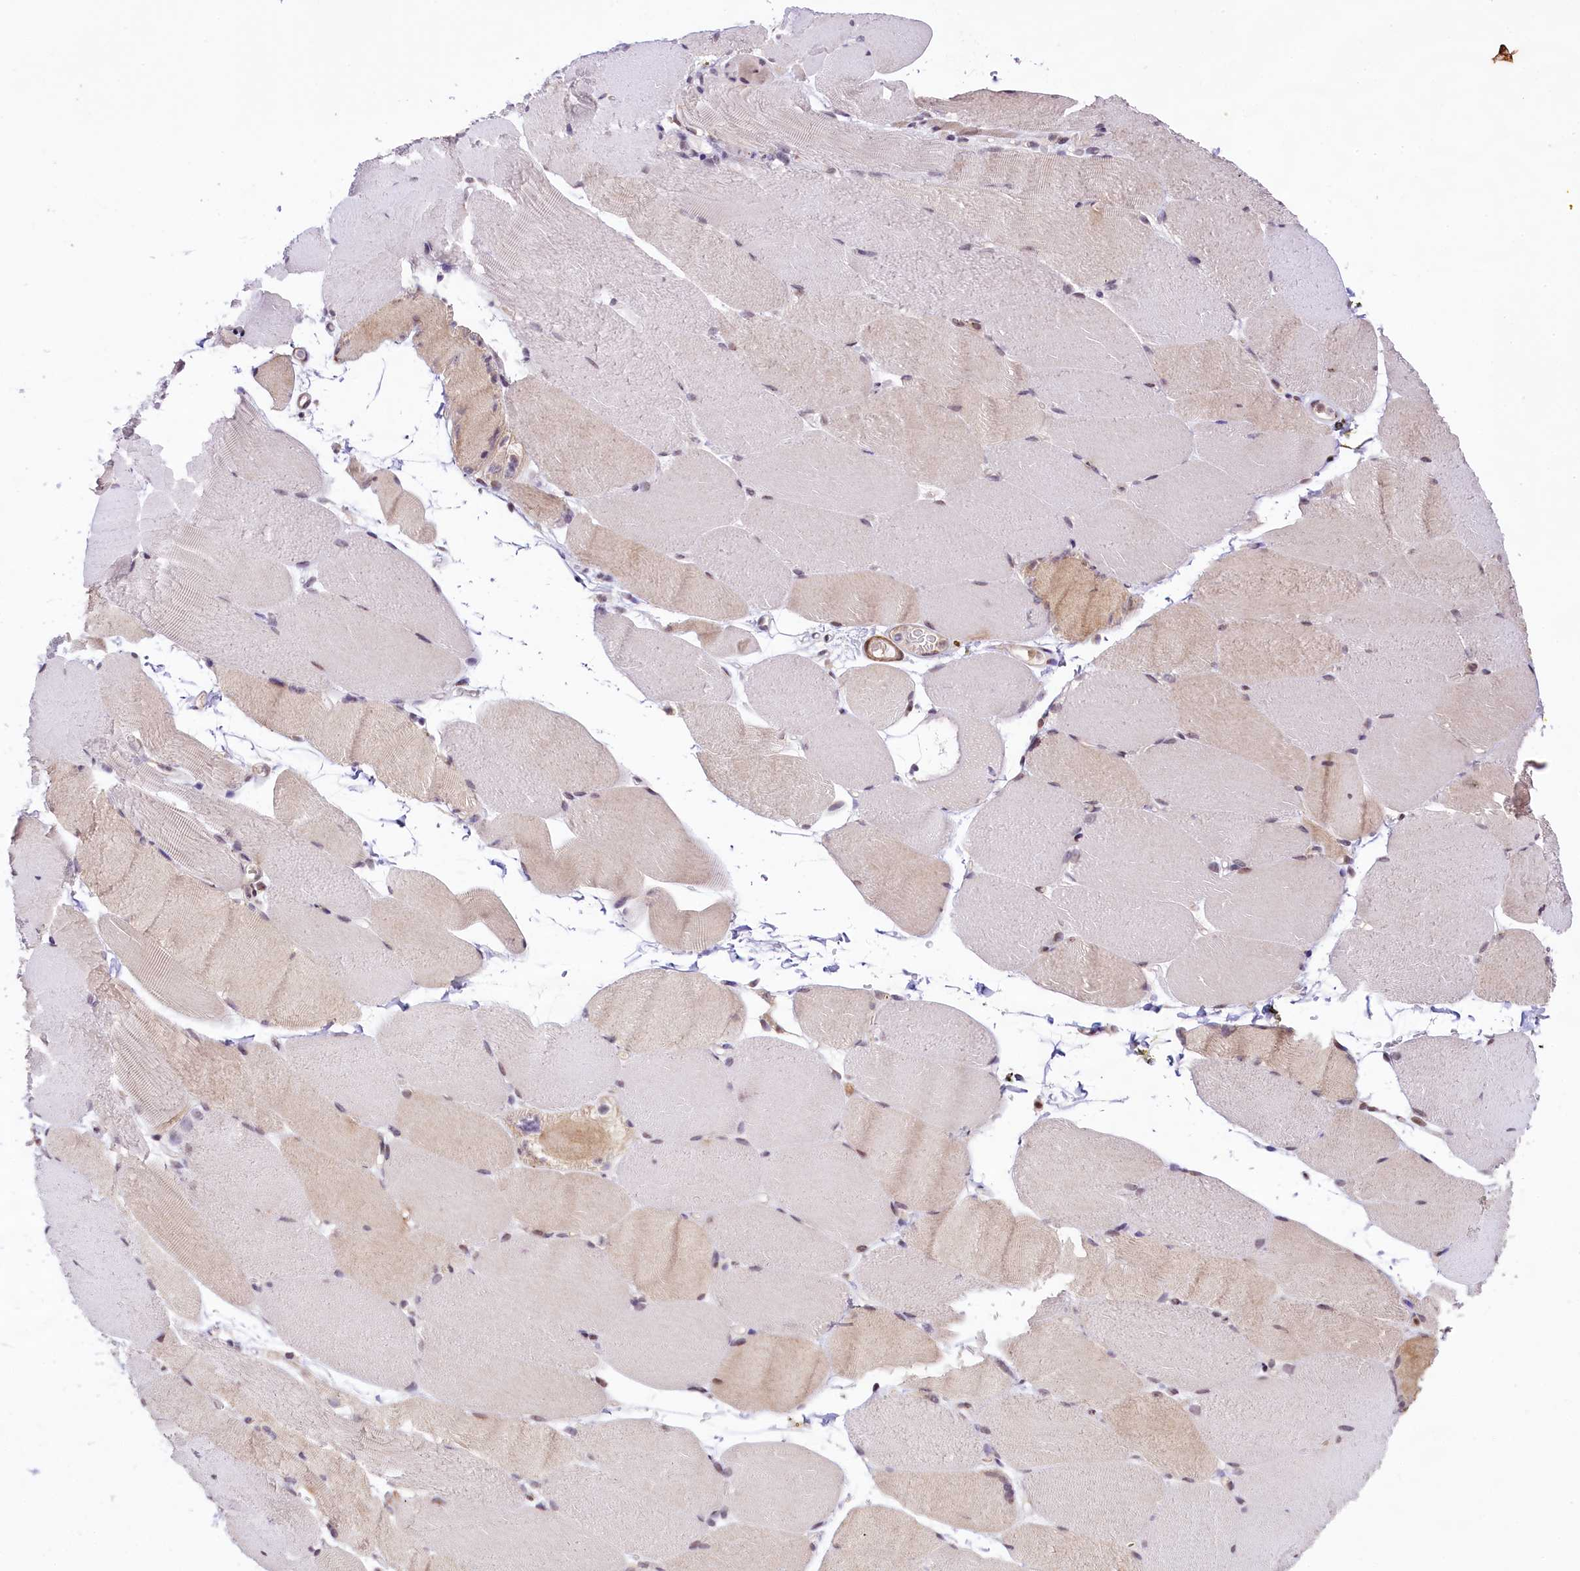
{"staining": {"intensity": "negative", "quantity": "none", "location": "none"}, "tissue": "skeletal muscle", "cell_type": "Myocytes", "image_type": "normal", "snomed": [{"axis": "morphology", "description": "Normal tissue, NOS"}, {"axis": "topography", "description": "Skeletal muscle"}, {"axis": "topography", "description": "Parathyroid gland"}], "caption": "Myocytes show no significant protein expression in normal skeletal muscle. (Immunohistochemistry (ihc), brightfield microscopy, high magnification).", "gene": "RBBP8", "patient": {"sex": "female", "age": 37}}